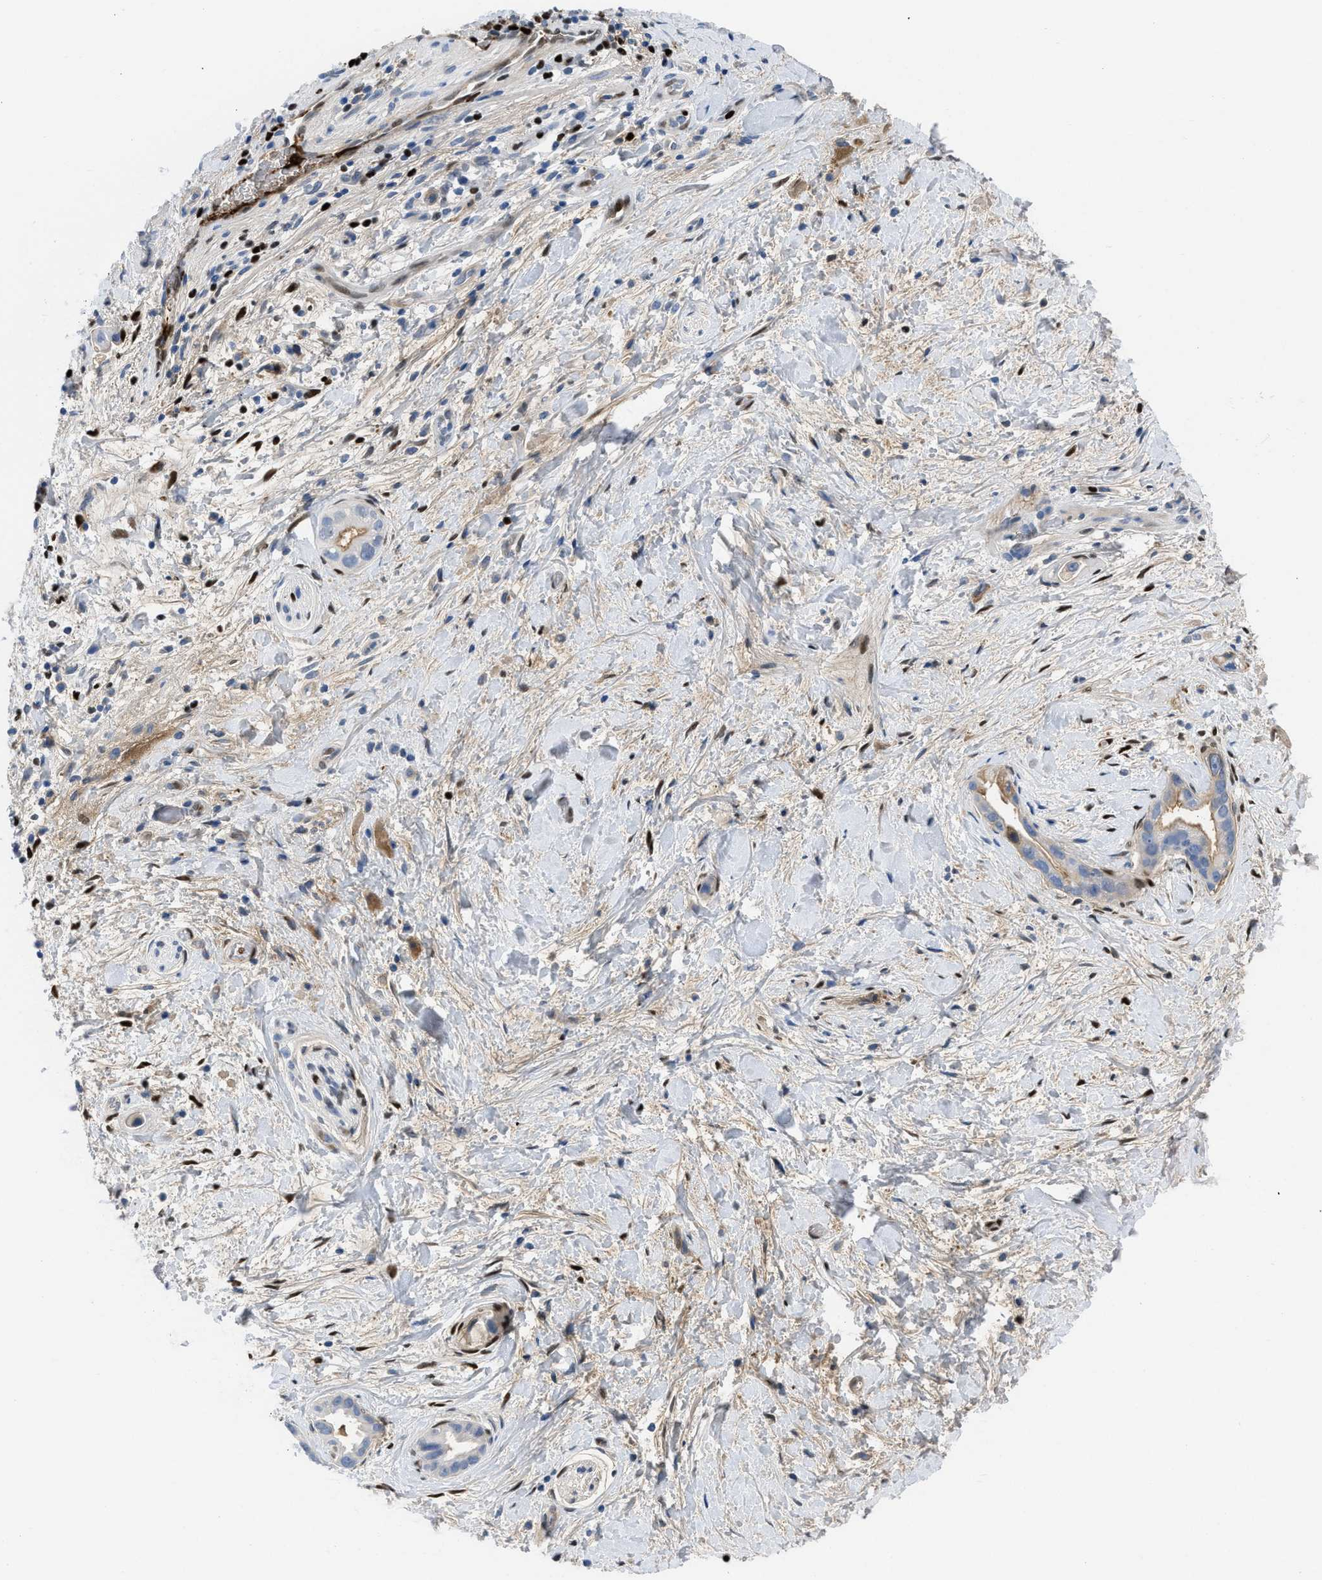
{"staining": {"intensity": "weak", "quantity": "<25%", "location": "cytoplasmic/membranous"}, "tissue": "pancreatic cancer", "cell_type": "Tumor cells", "image_type": "cancer", "snomed": [{"axis": "morphology", "description": "Adenocarcinoma, NOS"}, {"axis": "topography", "description": "Pancreas"}], "caption": "Tumor cells are negative for protein expression in human pancreatic adenocarcinoma.", "gene": "LEF1", "patient": {"sex": "male", "age": 55}}